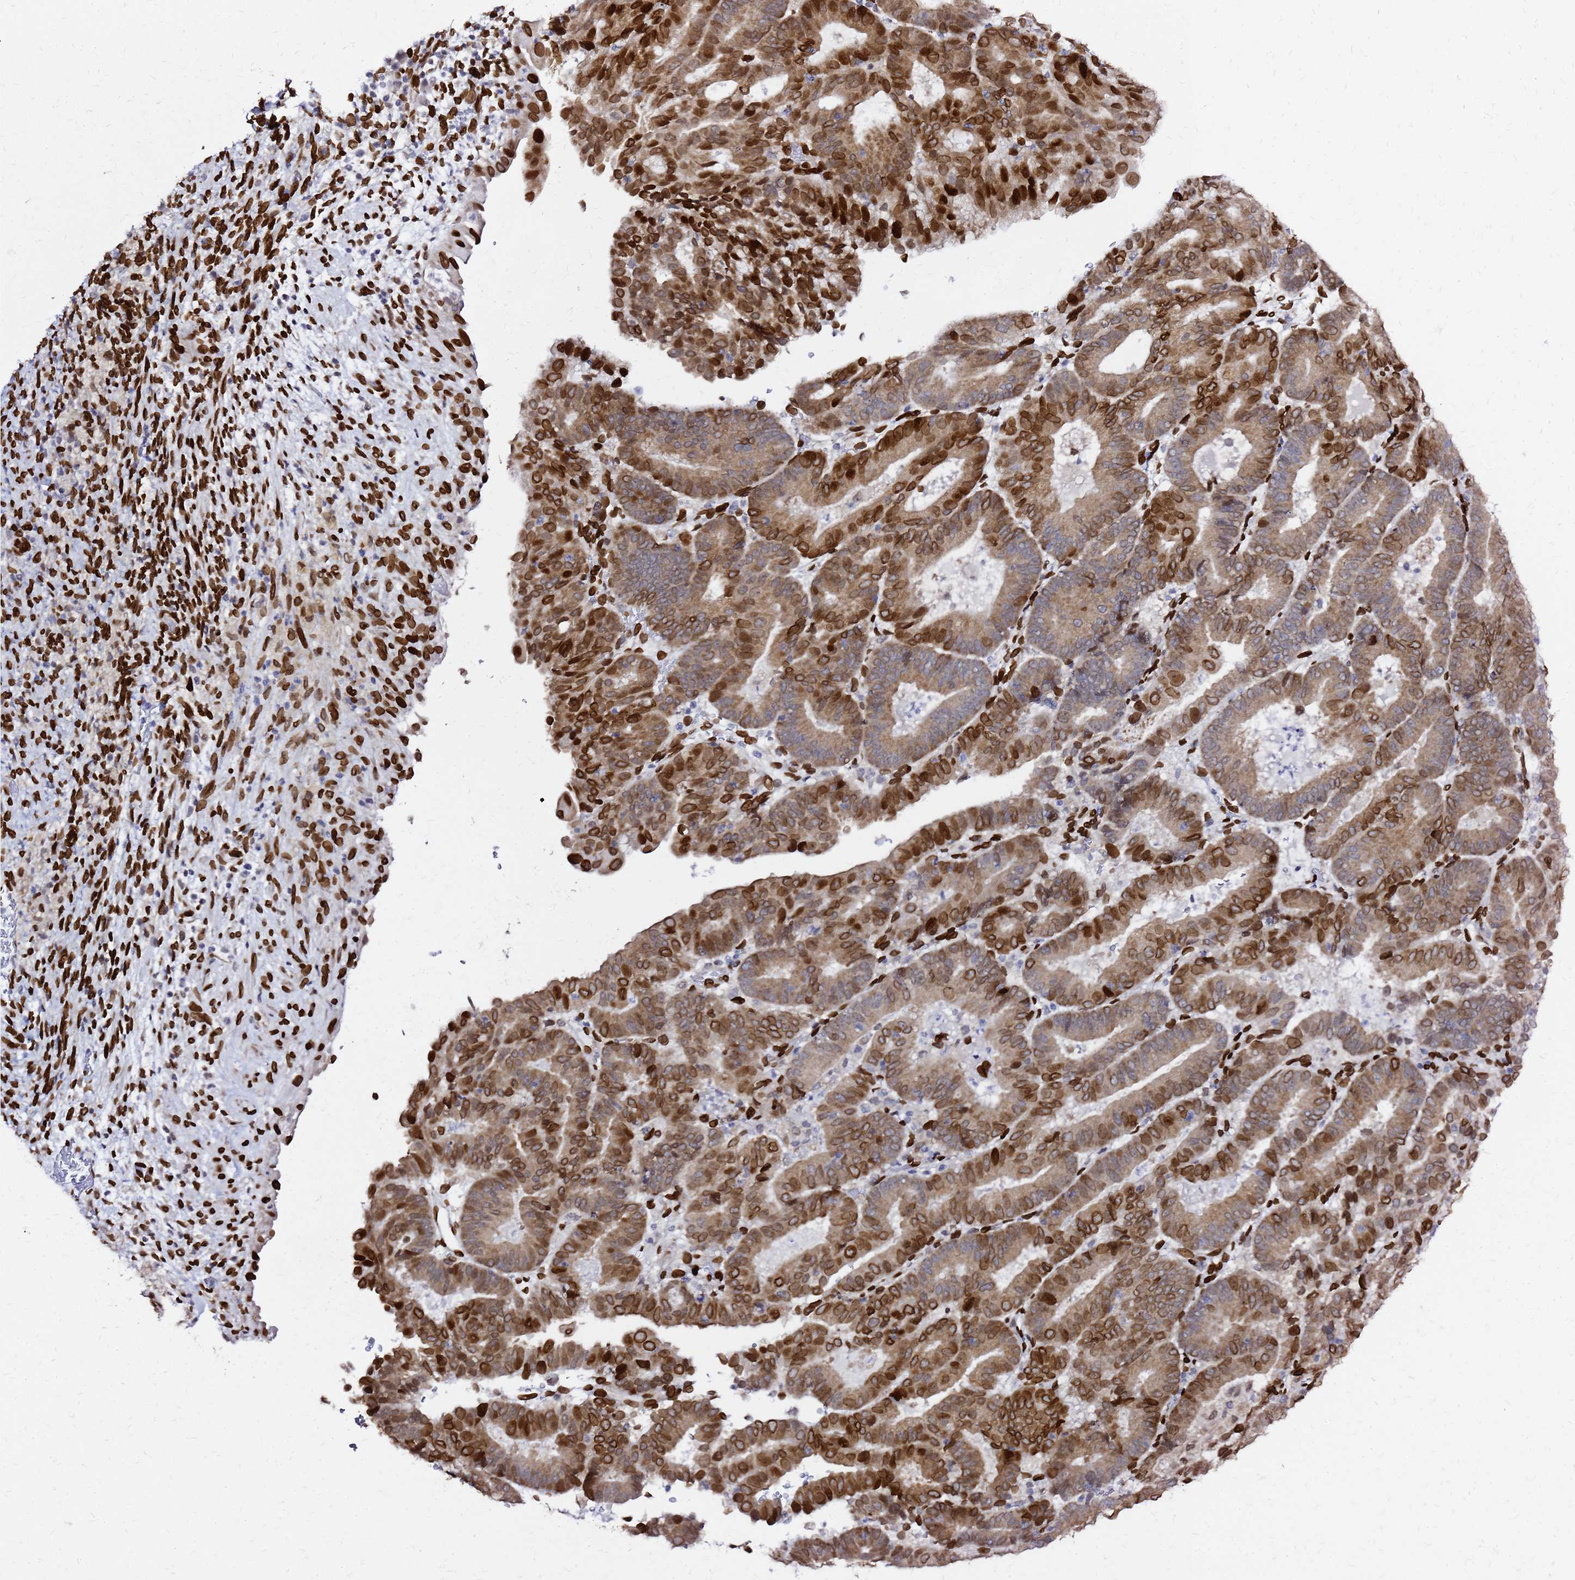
{"staining": {"intensity": "strong", "quantity": ">75%", "location": "cytoplasmic/membranous,nuclear"}, "tissue": "endometrial cancer", "cell_type": "Tumor cells", "image_type": "cancer", "snomed": [{"axis": "morphology", "description": "Adenocarcinoma, NOS"}, {"axis": "topography", "description": "Endometrium"}], "caption": "There is high levels of strong cytoplasmic/membranous and nuclear expression in tumor cells of adenocarcinoma (endometrial), as demonstrated by immunohistochemical staining (brown color).", "gene": "C6orf141", "patient": {"sex": "female", "age": 70}}